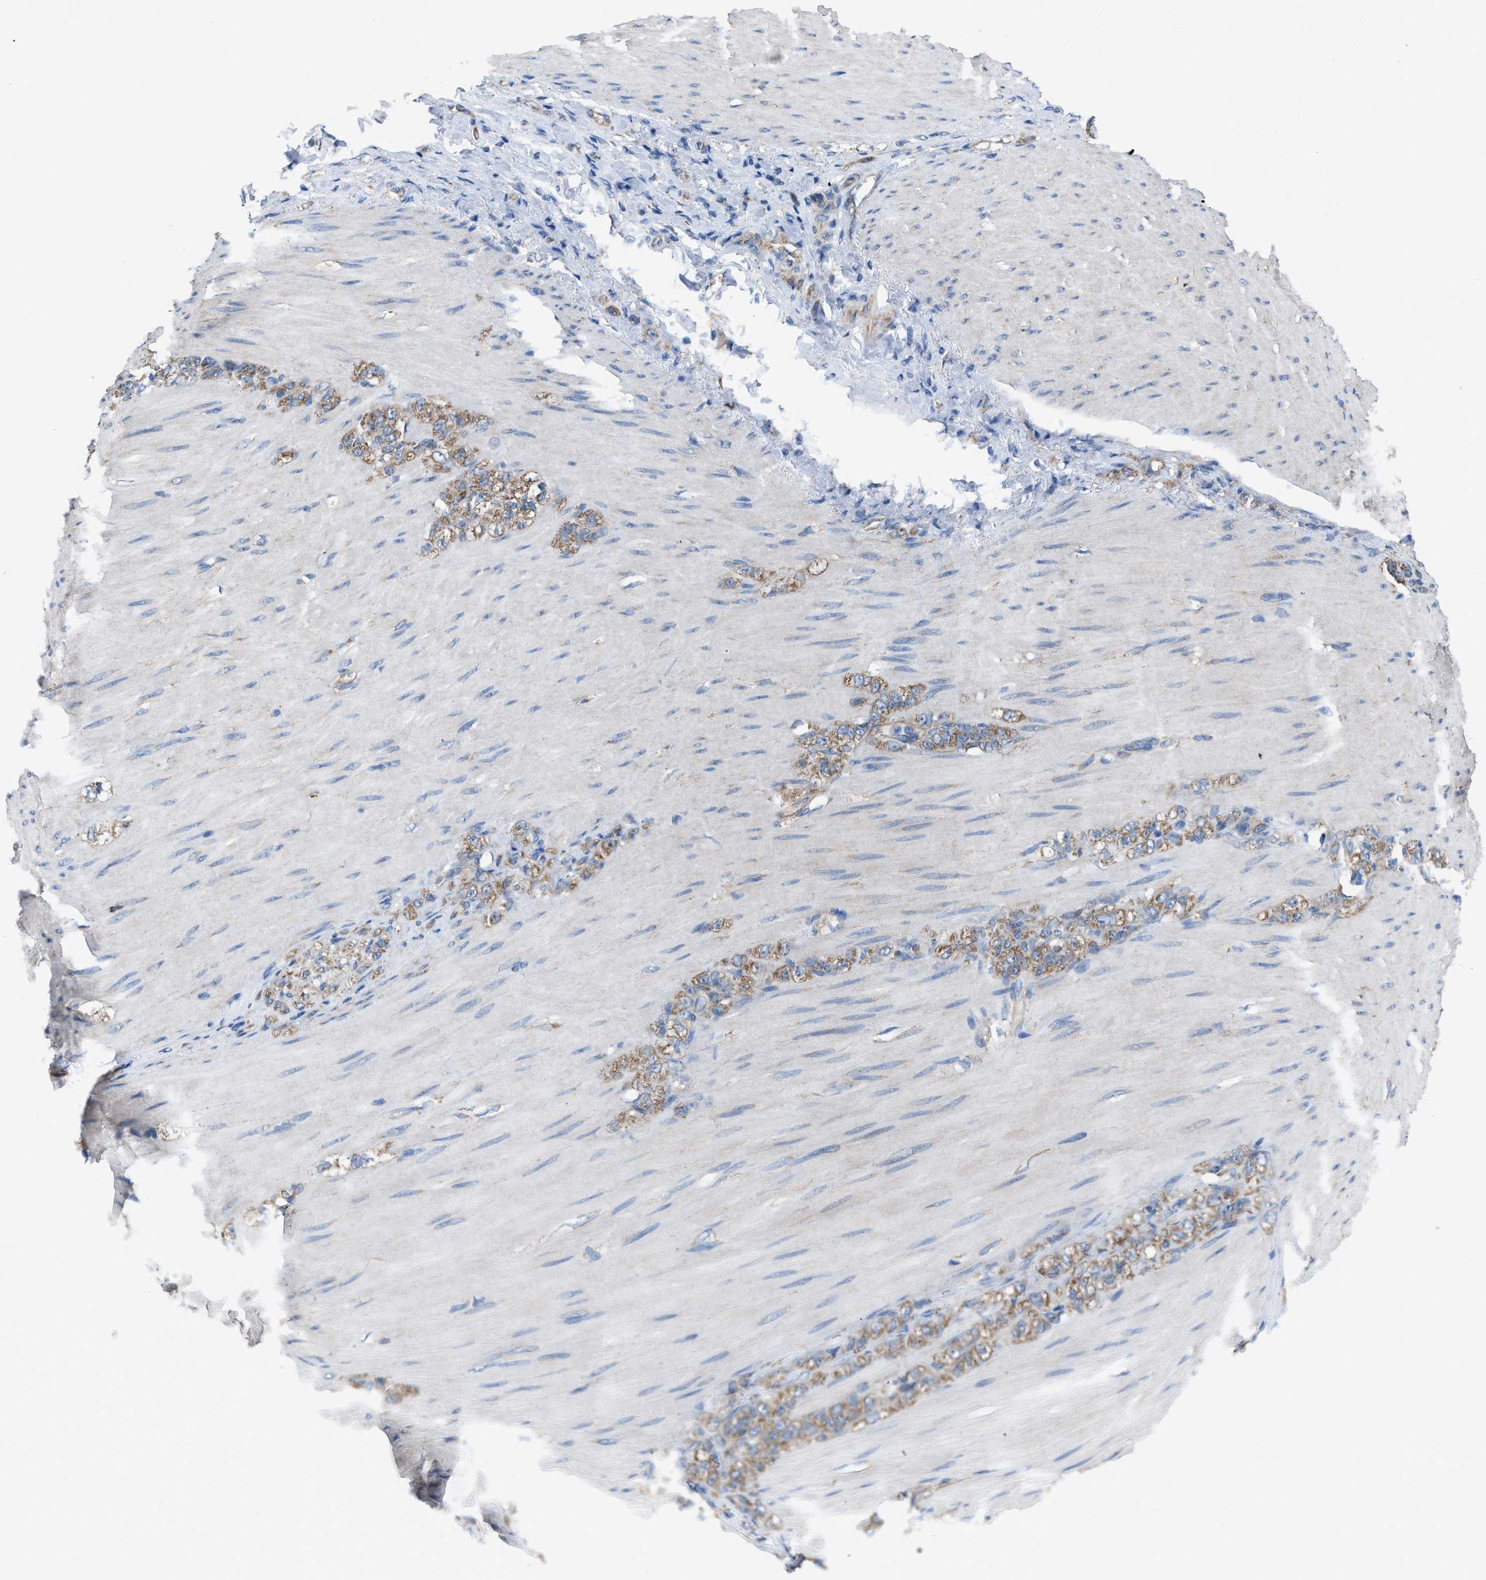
{"staining": {"intensity": "moderate", "quantity": ">75%", "location": "cytoplasmic/membranous"}, "tissue": "stomach cancer", "cell_type": "Tumor cells", "image_type": "cancer", "snomed": [{"axis": "morphology", "description": "Normal tissue, NOS"}, {"axis": "morphology", "description": "Adenocarcinoma, NOS"}, {"axis": "topography", "description": "Stomach"}], "caption": "A medium amount of moderate cytoplasmic/membranous staining is present in approximately >75% of tumor cells in adenocarcinoma (stomach) tissue.", "gene": "DOLPP1", "patient": {"sex": "male", "age": 82}}